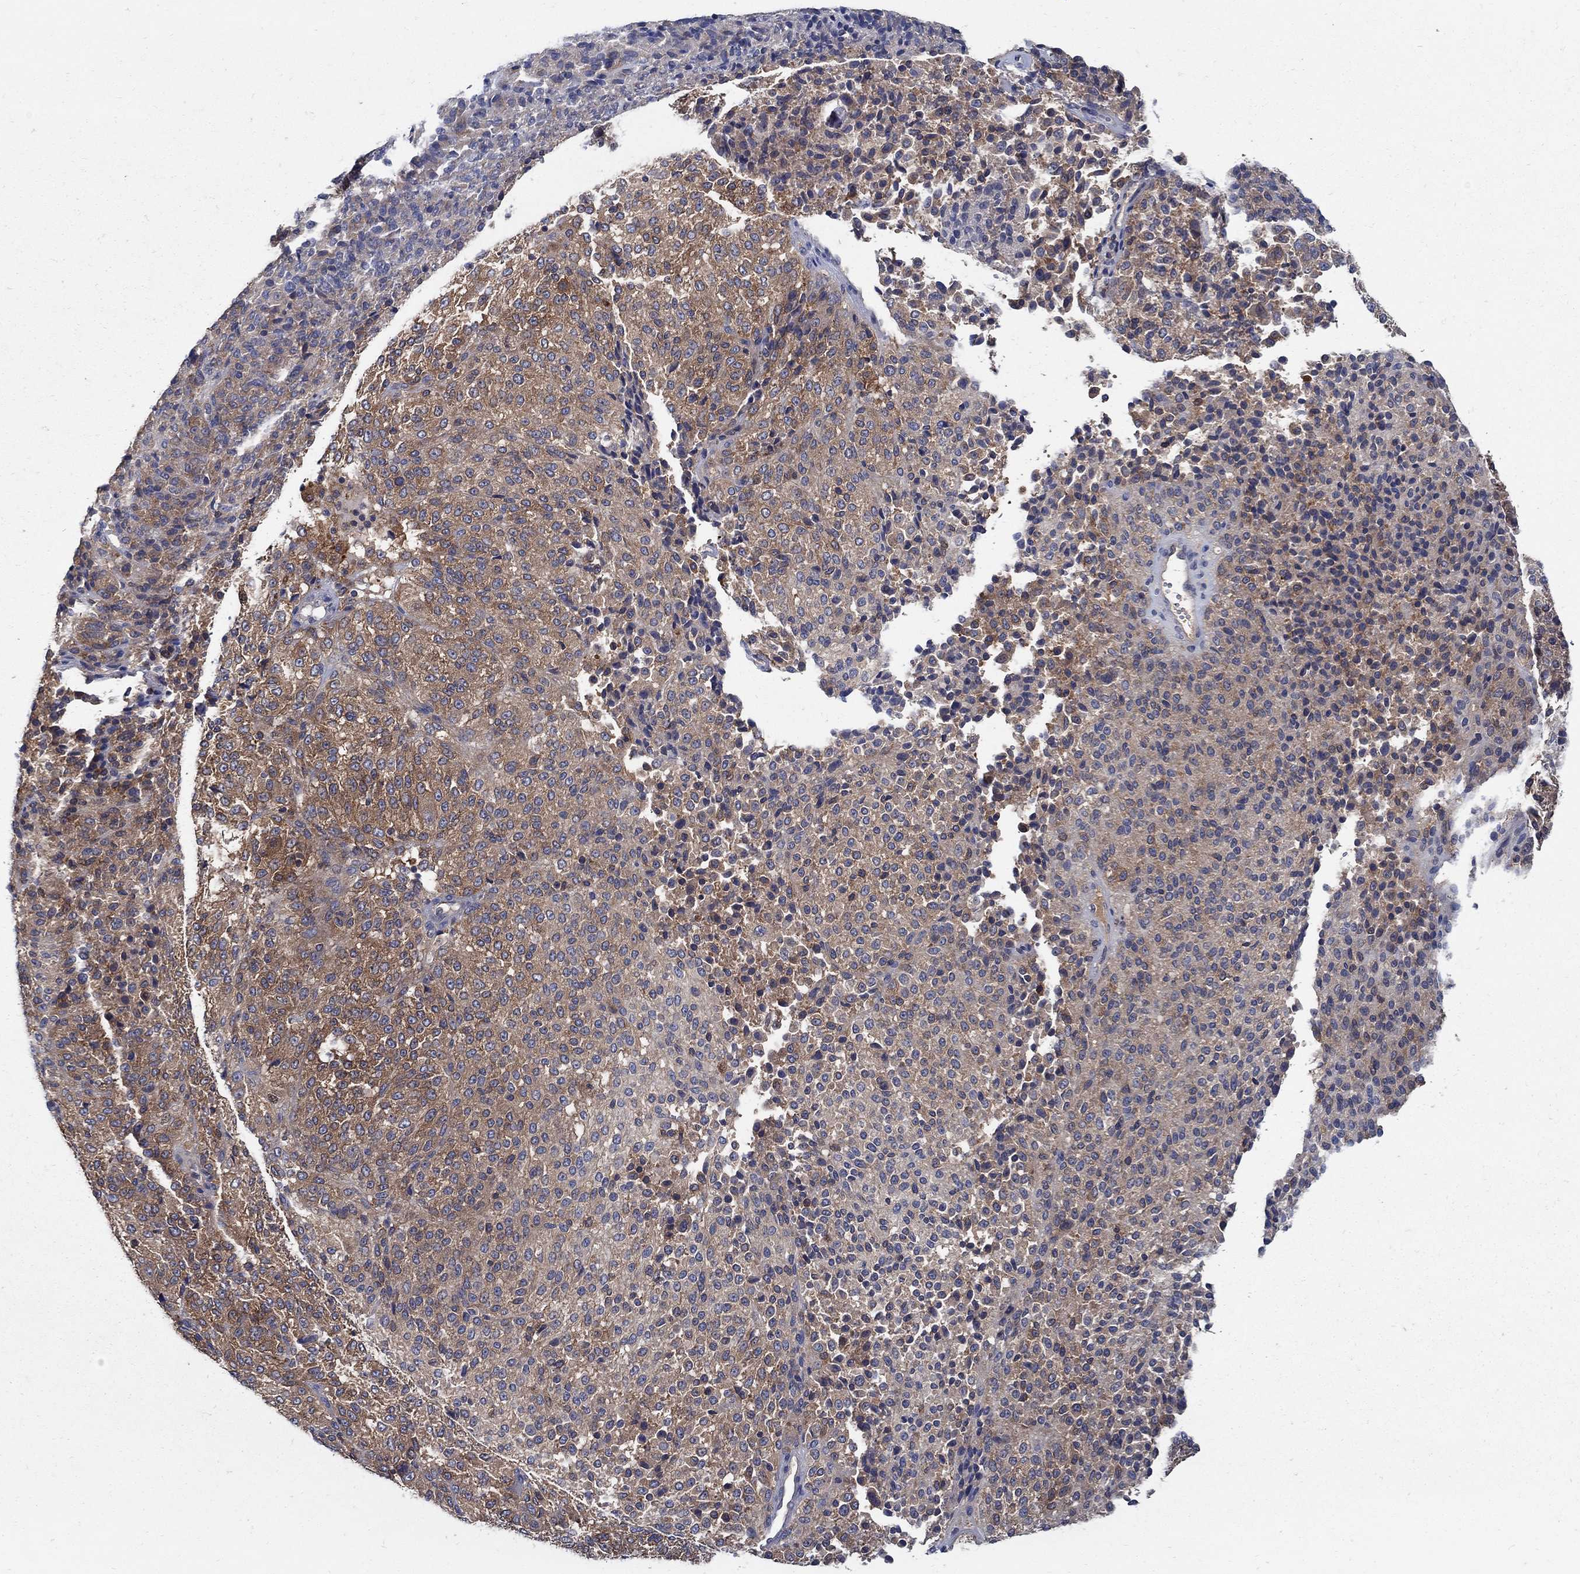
{"staining": {"intensity": "moderate", "quantity": ">75%", "location": "cytoplasmic/membranous"}, "tissue": "melanoma", "cell_type": "Tumor cells", "image_type": "cancer", "snomed": [{"axis": "morphology", "description": "Malignant melanoma, Metastatic site"}, {"axis": "topography", "description": "Brain"}], "caption": "Immunohistochemistry (IHC) staining of malignant melanoma (metastatic site), which reveals medium levels of moderate cytoplasmic/membranous expression in about >75% of tumor cells indicating moderate cytoplasmic/membranous protein positivity. The staining was performed using DAB (3,3'-diaminobenzidine) (brown) for protein detection and nuclei were counterstained in hematoxylin (blue).", "gene": "MTHFR", "patient": {"sex": "female", "age": 56}}